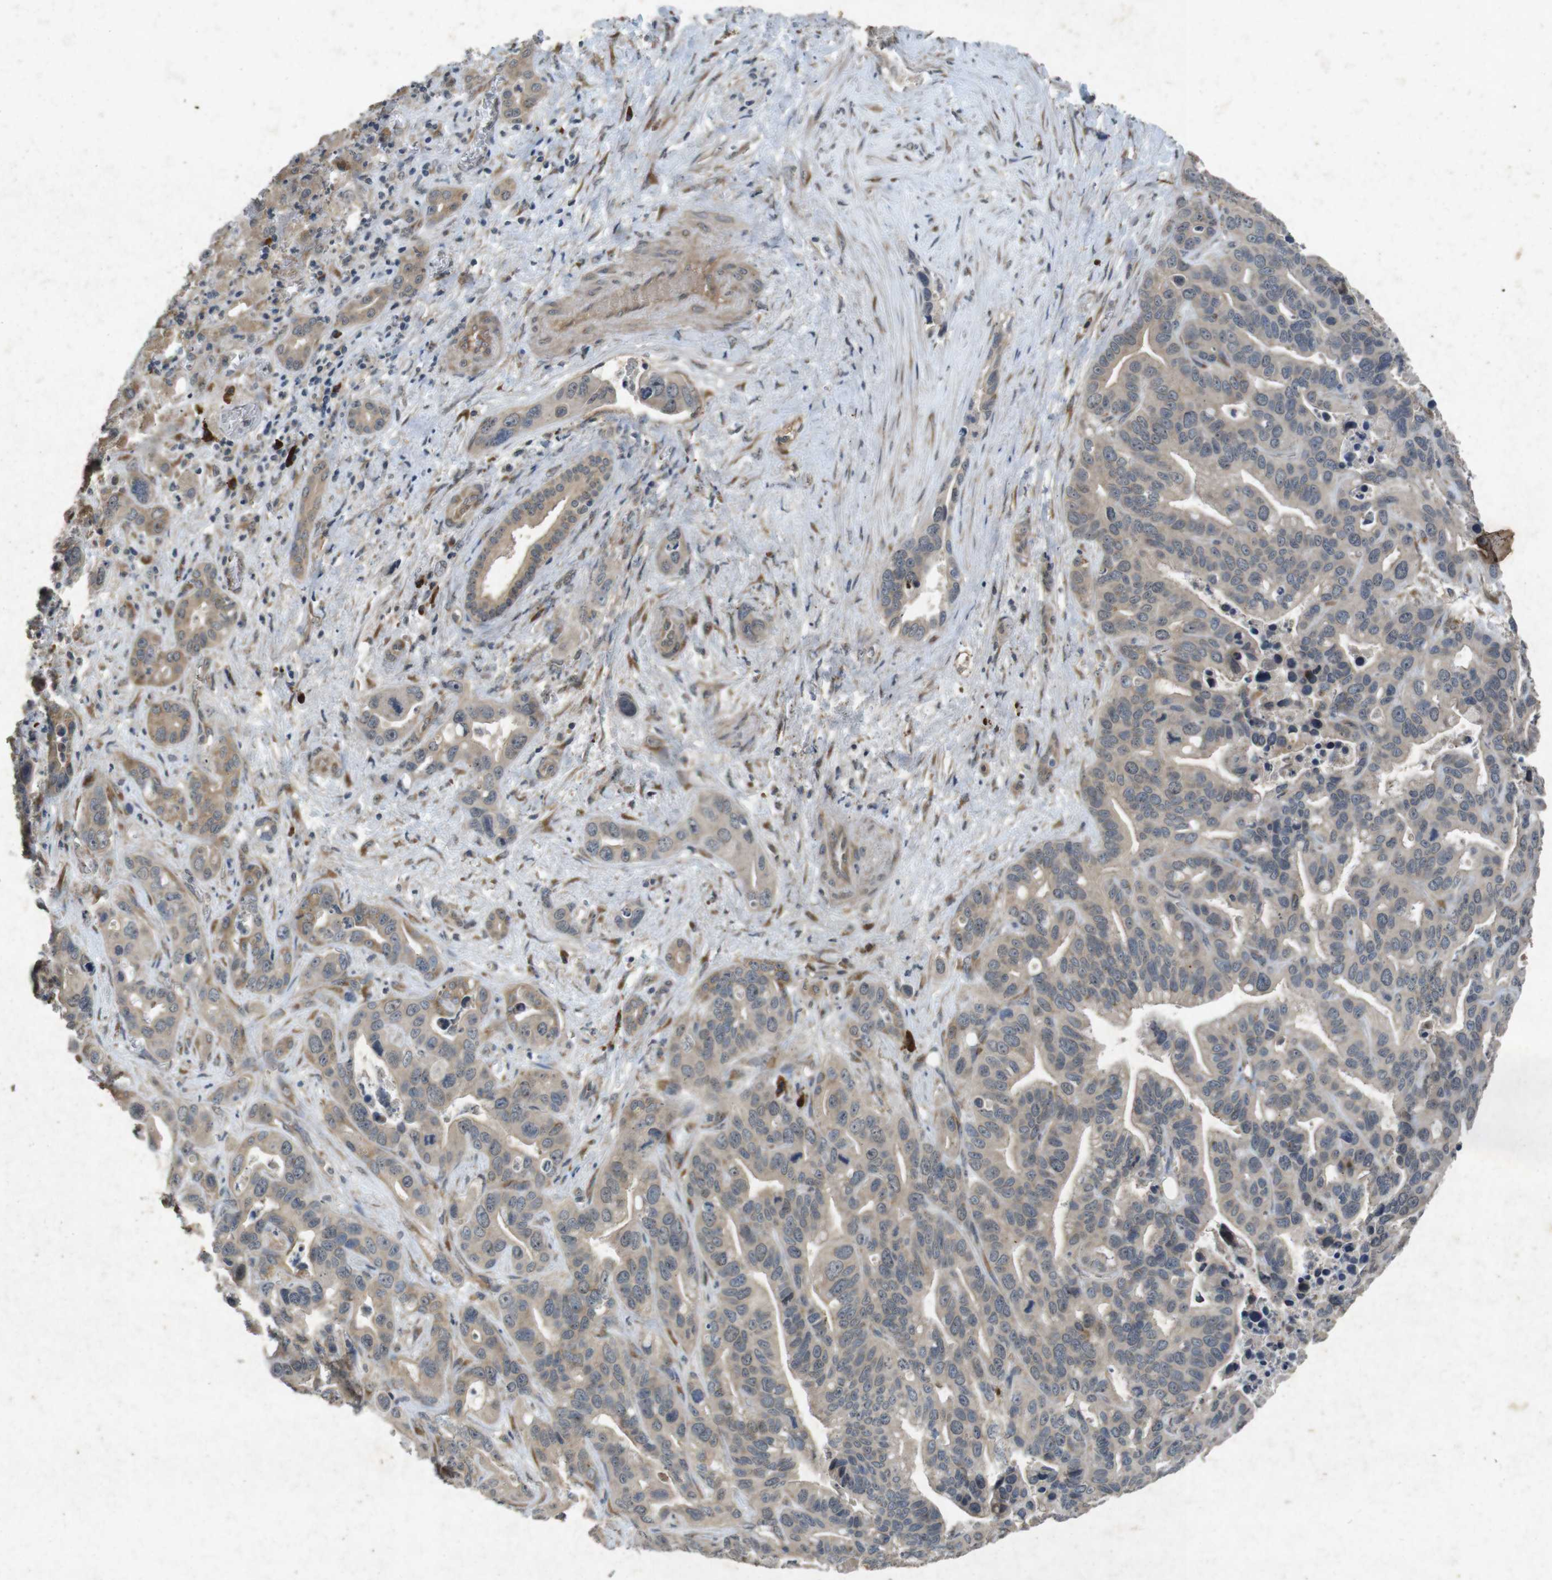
{"staining": {"intensity": "weak", "quantity": ">75%", "location": "cytoplasmic/membranous"}, "tissue": "liver cancer", "cell_type": "Tumor cells", "image_type": "cancer", "snomed": [{"axis": "morphology", "description": "Cholangiocarcinoma"}, {"axis": "topography", "description": "Liver"}], "caption": "Weak cytoplasmic/membranous expression for a protein is present in approximately >75% of tumor cells of liver cancer using IHC.", "gene": "FLCN", "patient": {"sex": "female", "age": 65}}